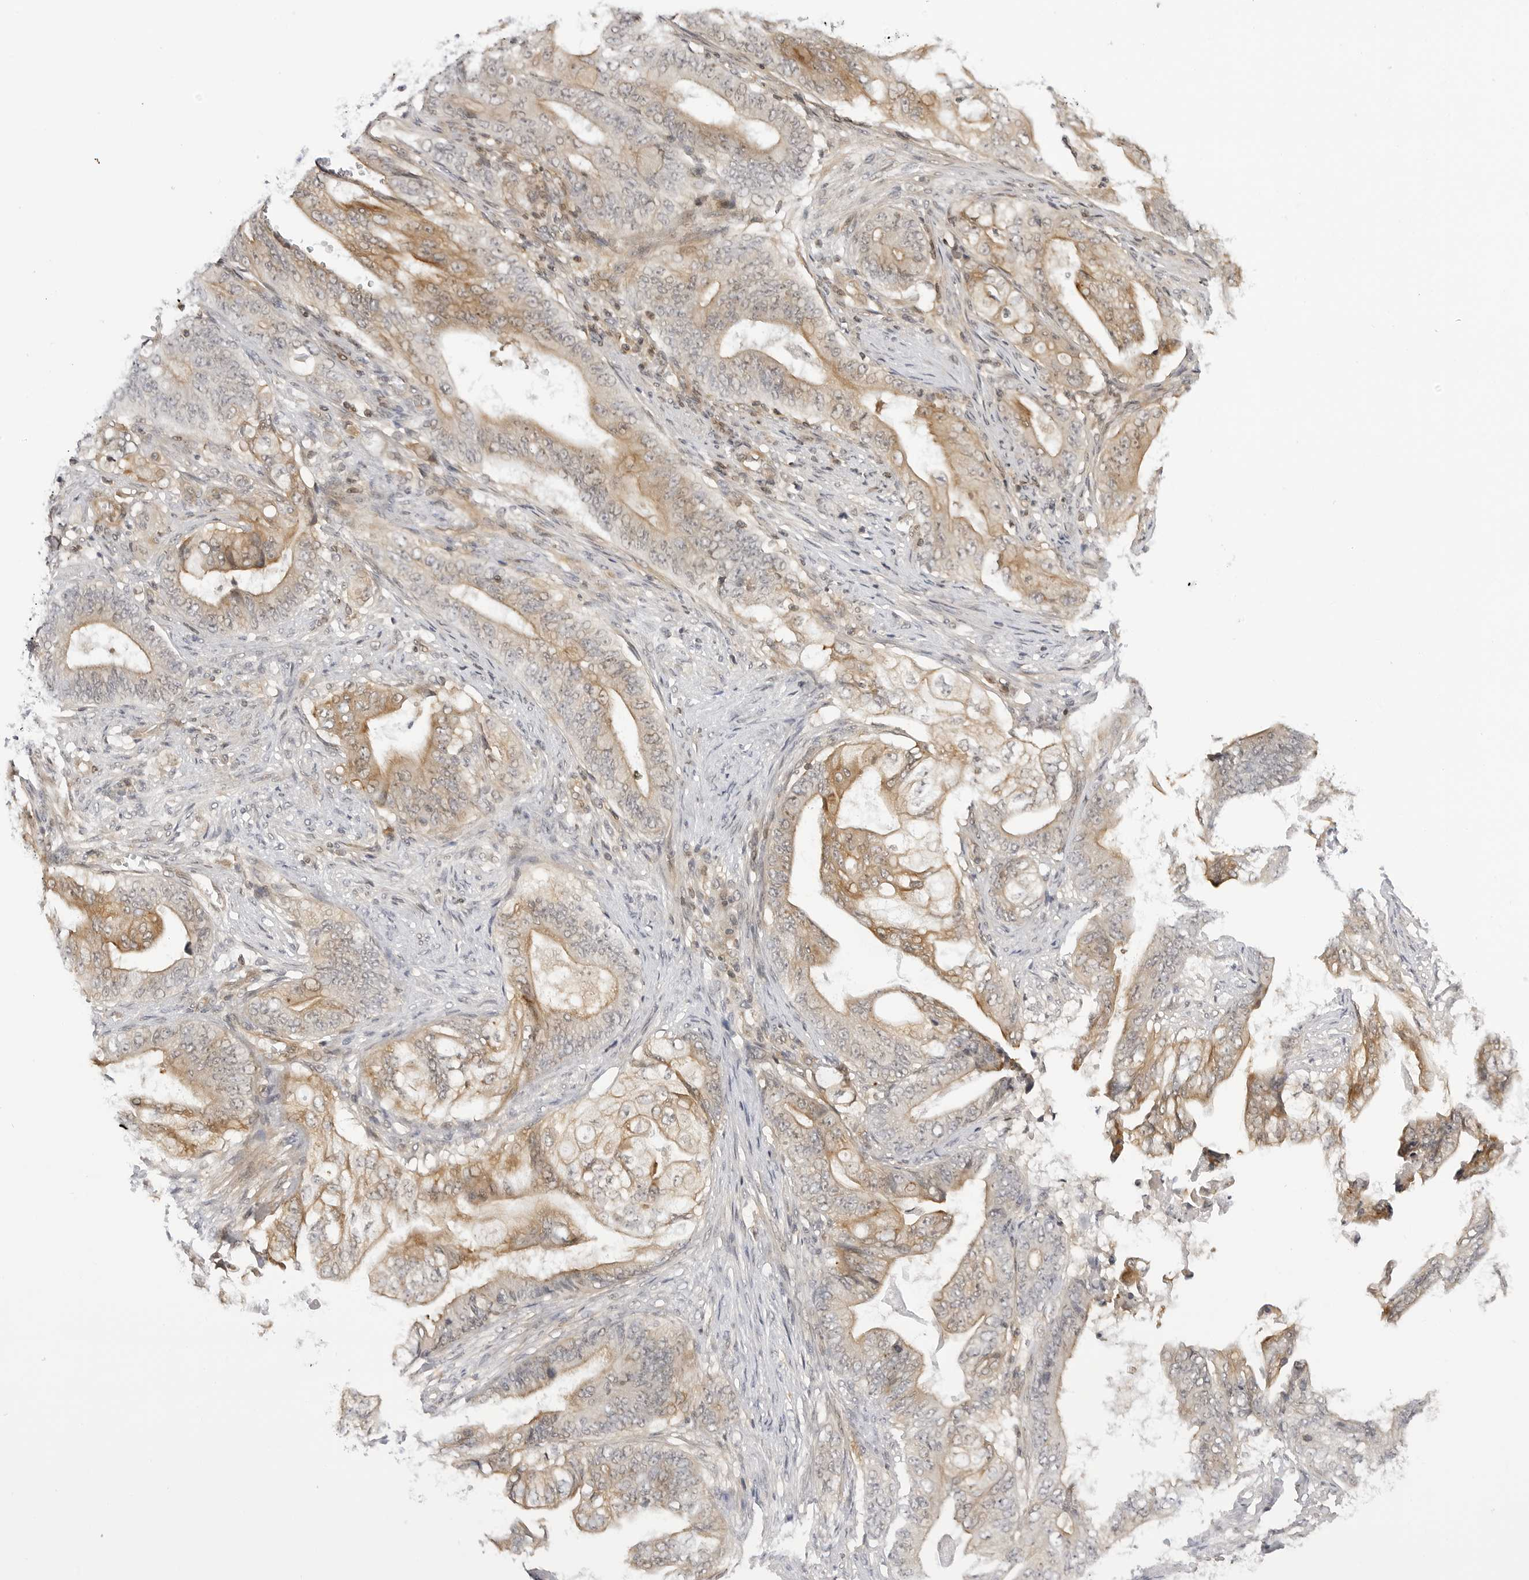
{"staining": {"intensity": "moderate", "quantity": "25%-75%", "location": "cytoplasmic/membranous"}, "tissue": "stomach cancer", "cell_type": "Tumor cells", "image_type": "cancer", "snomed": [{"axis": "morphology", "description": "Adenocarcinoma, NOS"}, {"axis": "topography", "description": "Stomach"}], "caption": "Immunohistochemistry (DAB) staining of stomach cancer reveals moderate cytoplasmic/membranous protein expression in about 25%-75% of tumor cells.", "gene": "MAP2K5", "patient": {"sex": "female", "age": 73}}